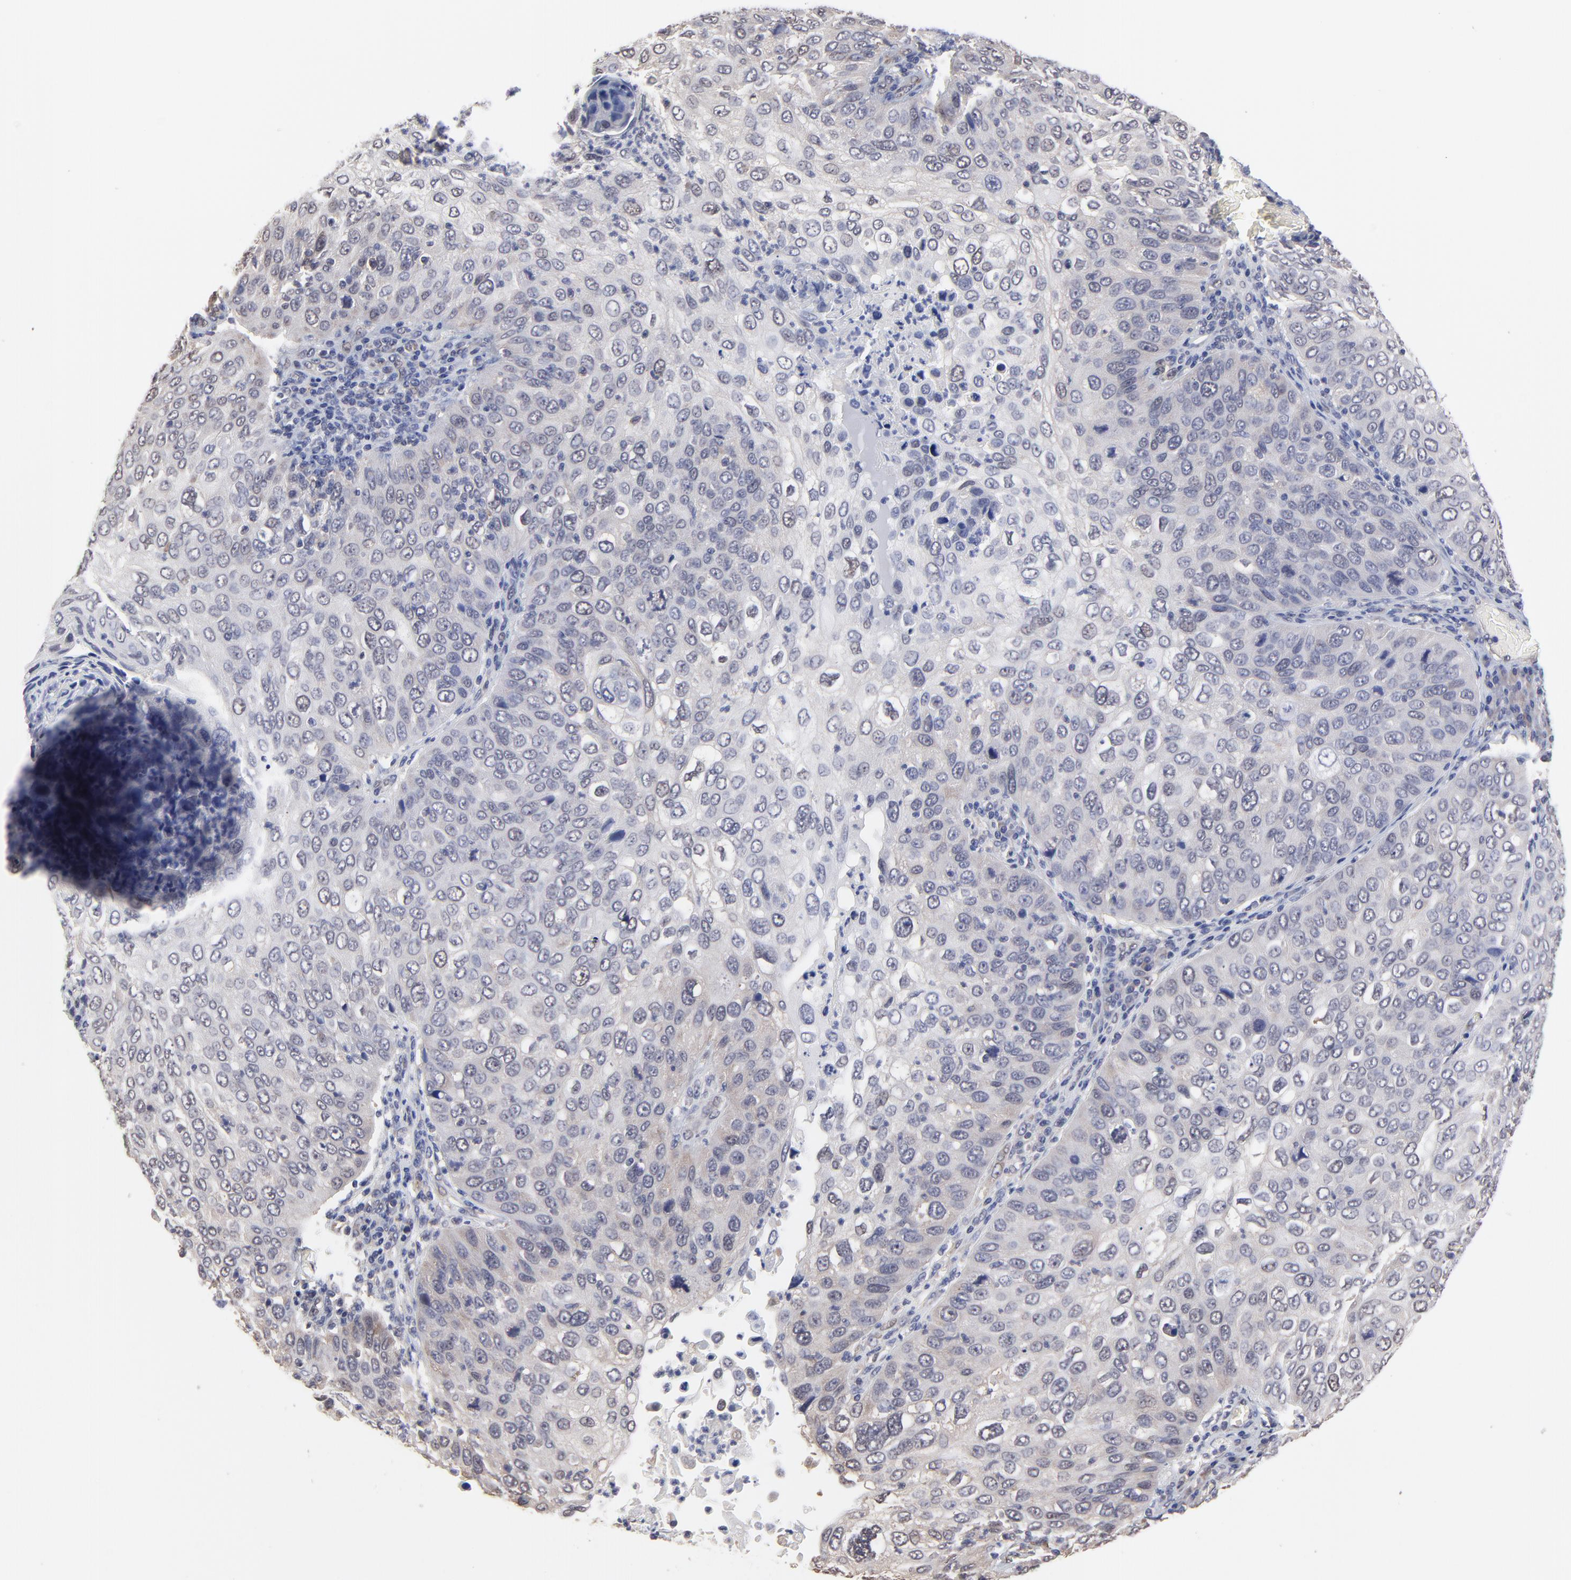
{"staining": {"intensity": "weak", "quantity": "25%-75%", "location": "cytoplasmic/membranous"}, "tissue": "skin cancer", "cell_type": "Tumor cells", "image_type": "cancer", "snomed": [{"axis": "morphology", "description": "Squamous cell carcinoma, NOS"}, {"axis": "topography", "description": "Skin"}], "caption": "About 25%-75% of tumor cells in human skin cancer show weak cytoplasmic/membranous protein expression as visualized by brown immunohistochemical staining.", "gene": "CCT2", "patient": {"sex": "male", "age": 87}}